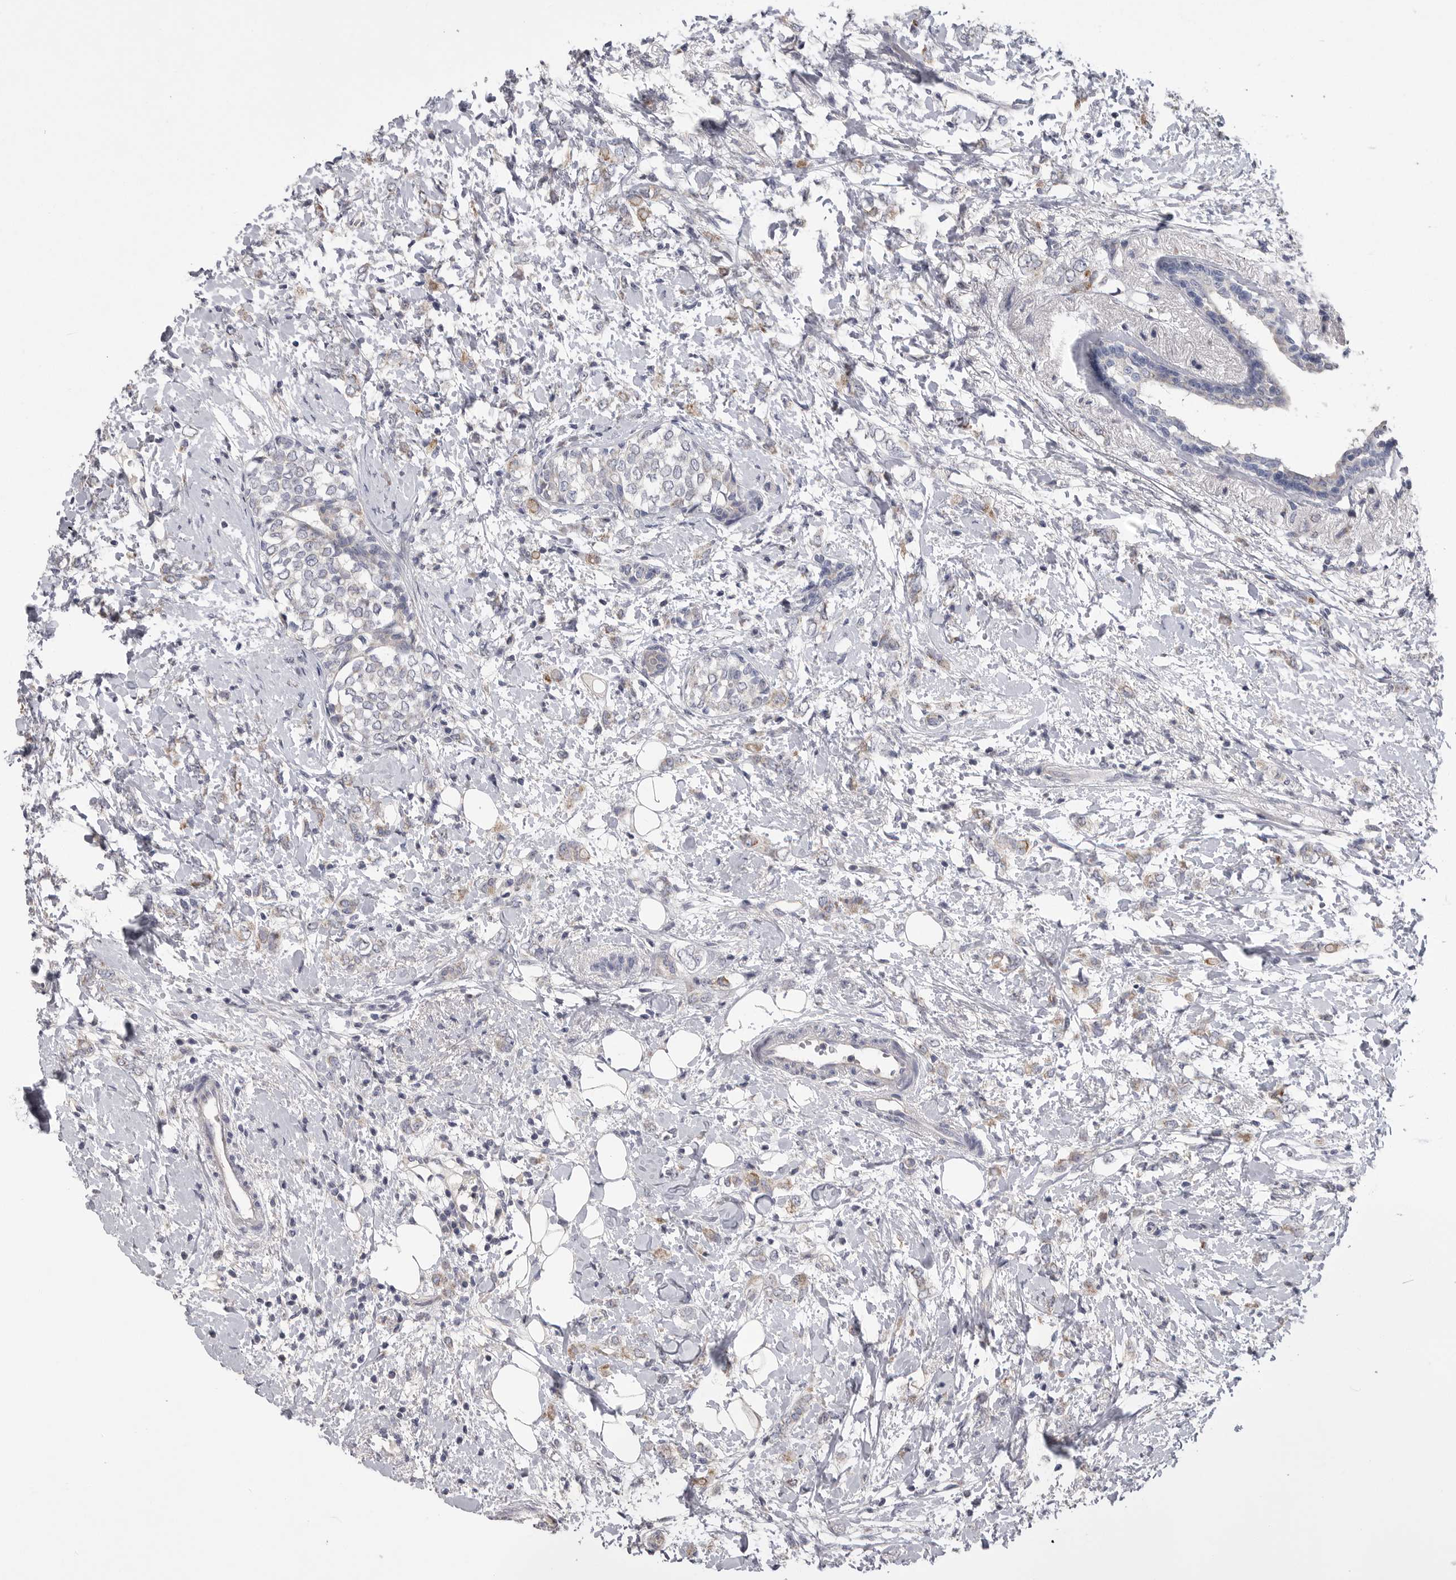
{"staining": {"intensity": "moderate", "quantity": "<25%", "location": "cytoplasmic/membranous"}, "tissue": "breast cancer", "cell_type": "Tumor cells", "image_type": "cancer", "snomed": [{"axis": "morphology", "description": "Normal tissue, NOS"}, {"axis": "morphology", "description": "Lobular carcinoma"}, {"axis": "topography", "description": "Breast"}], "caption": "About <25% of tumor cells in breast cancer demonstrate moderate cytoplasmic/membranous protein positivity as visualized by brown immunohistochemical staining.", "gene": "CRP", "patient": {"sex": "female", "age": 47}}